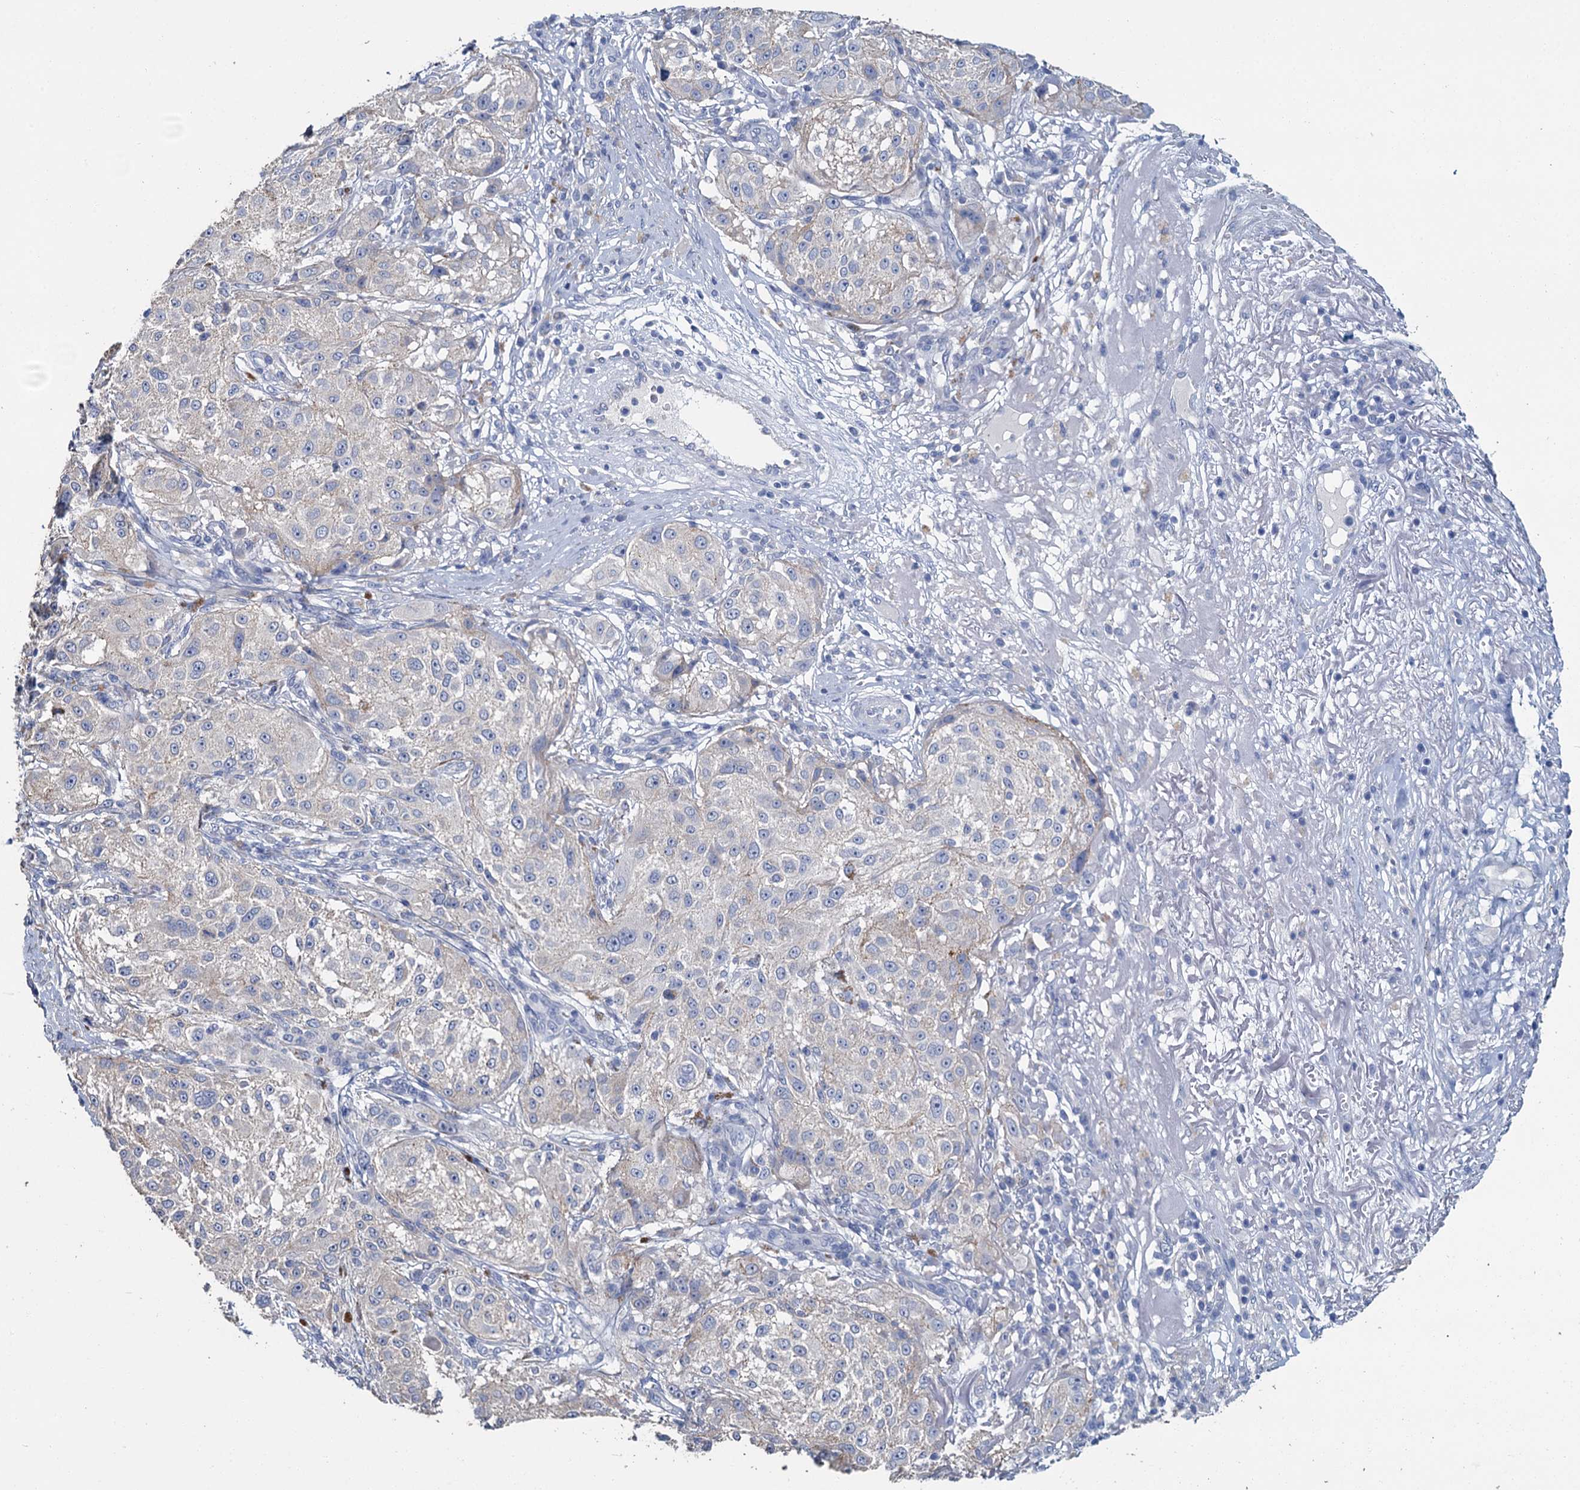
{"staining": {"intensity": "negative", "quantity": "none", "location": "none"}, "tissue": "melanoma", "cell_type": "Tumor cells", "image_type": "cancer", "snomed": [{"axis": "morphology", "description": "Necrosis, NOS"}, {"axis": "morphology", "description": "Malignant melanoma, NOS"}, {"axis": "topography", "description": "Skin"}], "caption": "Immunohistochemical staining of malignant melanoma exhibits no significant staining in tumor cells.", "gene": "SNCB", "patient": {"sex": "female", "age": 87}}